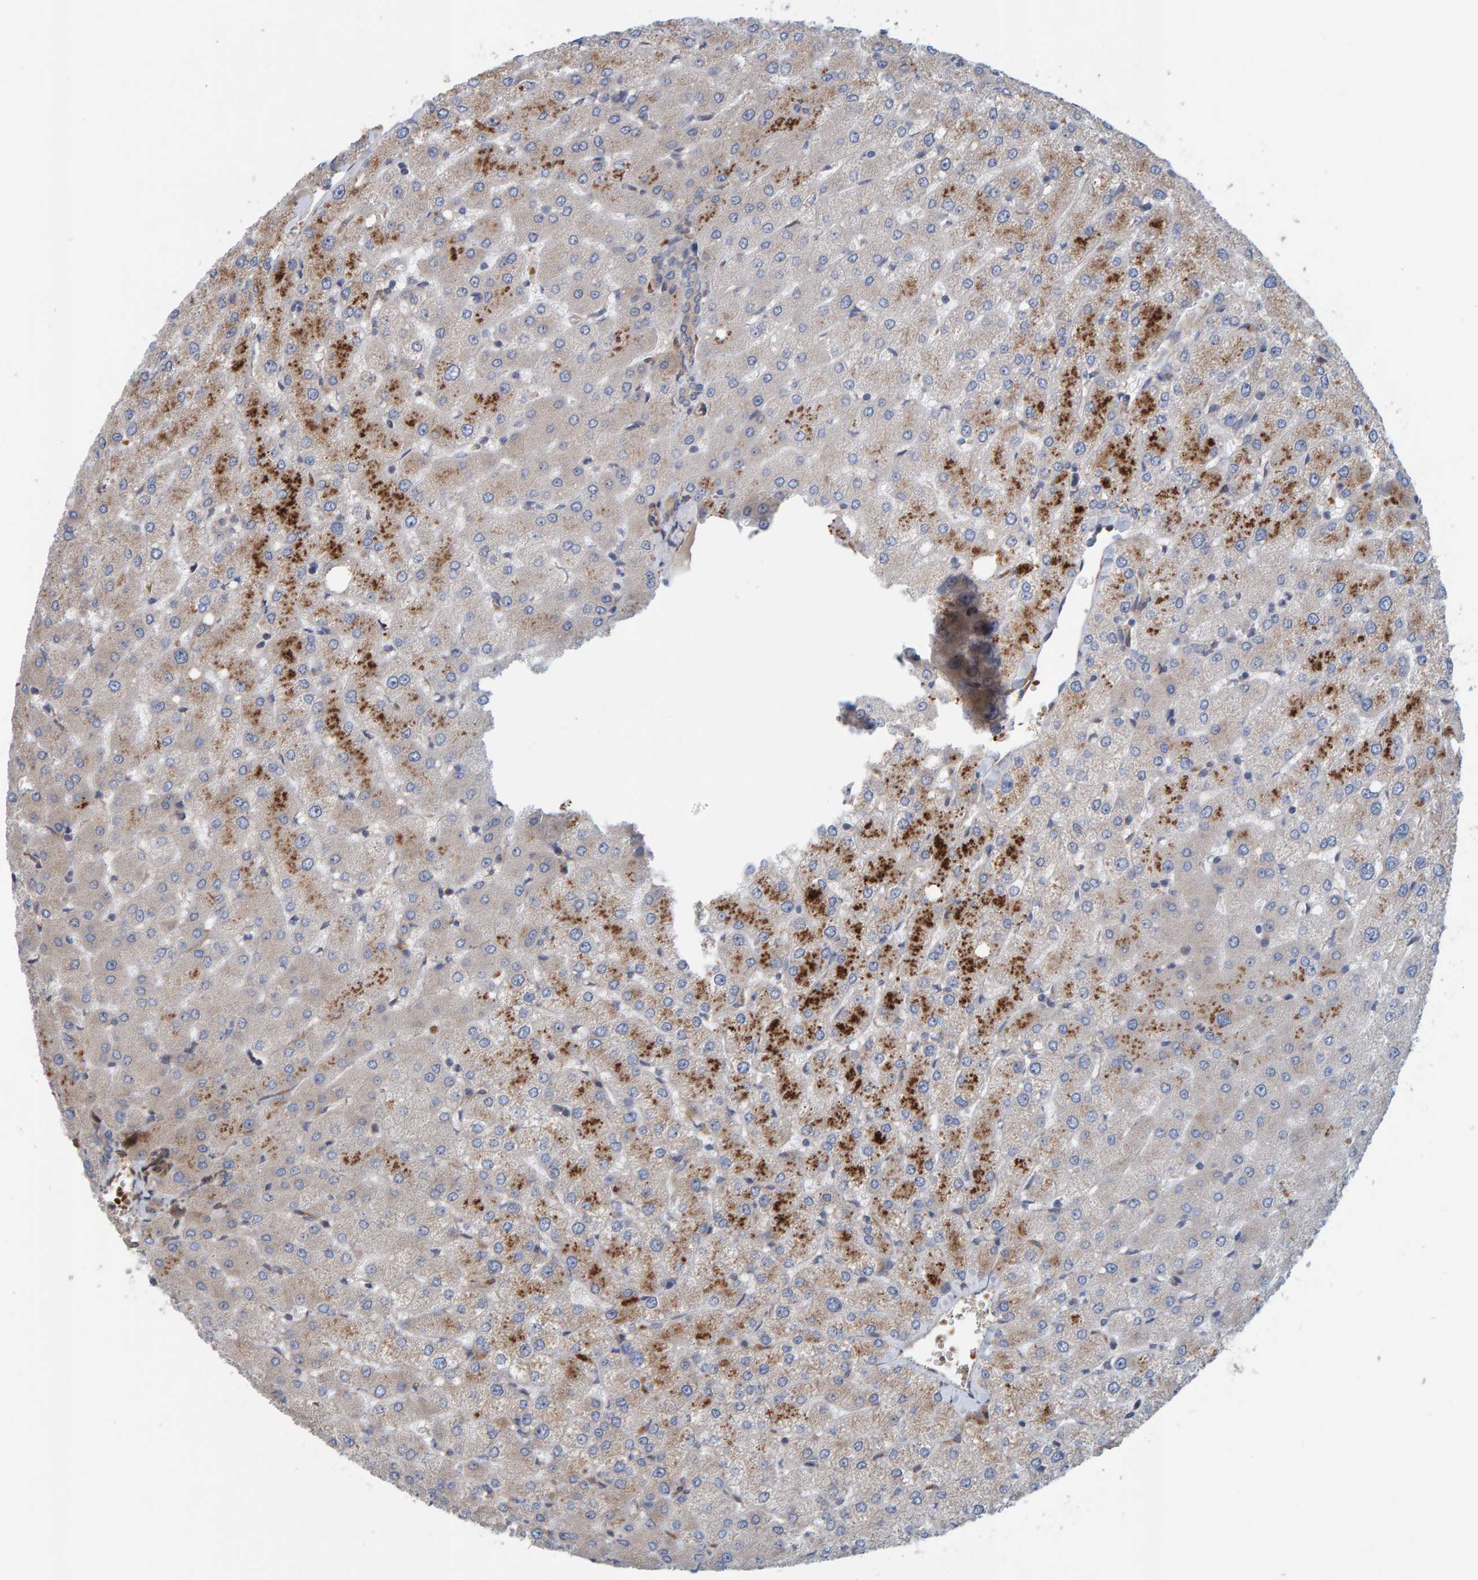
{"staining": {"intensity": "weak", "quantity": "<25%", "location": "cytoplasmic/membranous"}, "tissue": "liver", "cell_type": "Cholangiocytes", "image_type": "normal", "snomed": [{"axis": "morphology", "description": "Normal tissue, NOS"}, {"axis": "topography", "description": "Liver"}], "caption": "Immunohistochemical staining of unremarkable human liver reveals no significant staining in cholangiocytes. (Stains: DAB (3,3'-diaminobenzidine) immunohistochemistry (IHC) with hematoxylin counter stain, Microscopy: brightfield microscopy at high magnification).", "gene": "MFSD6L", "patient": {"sex": "female", "age": 54}}